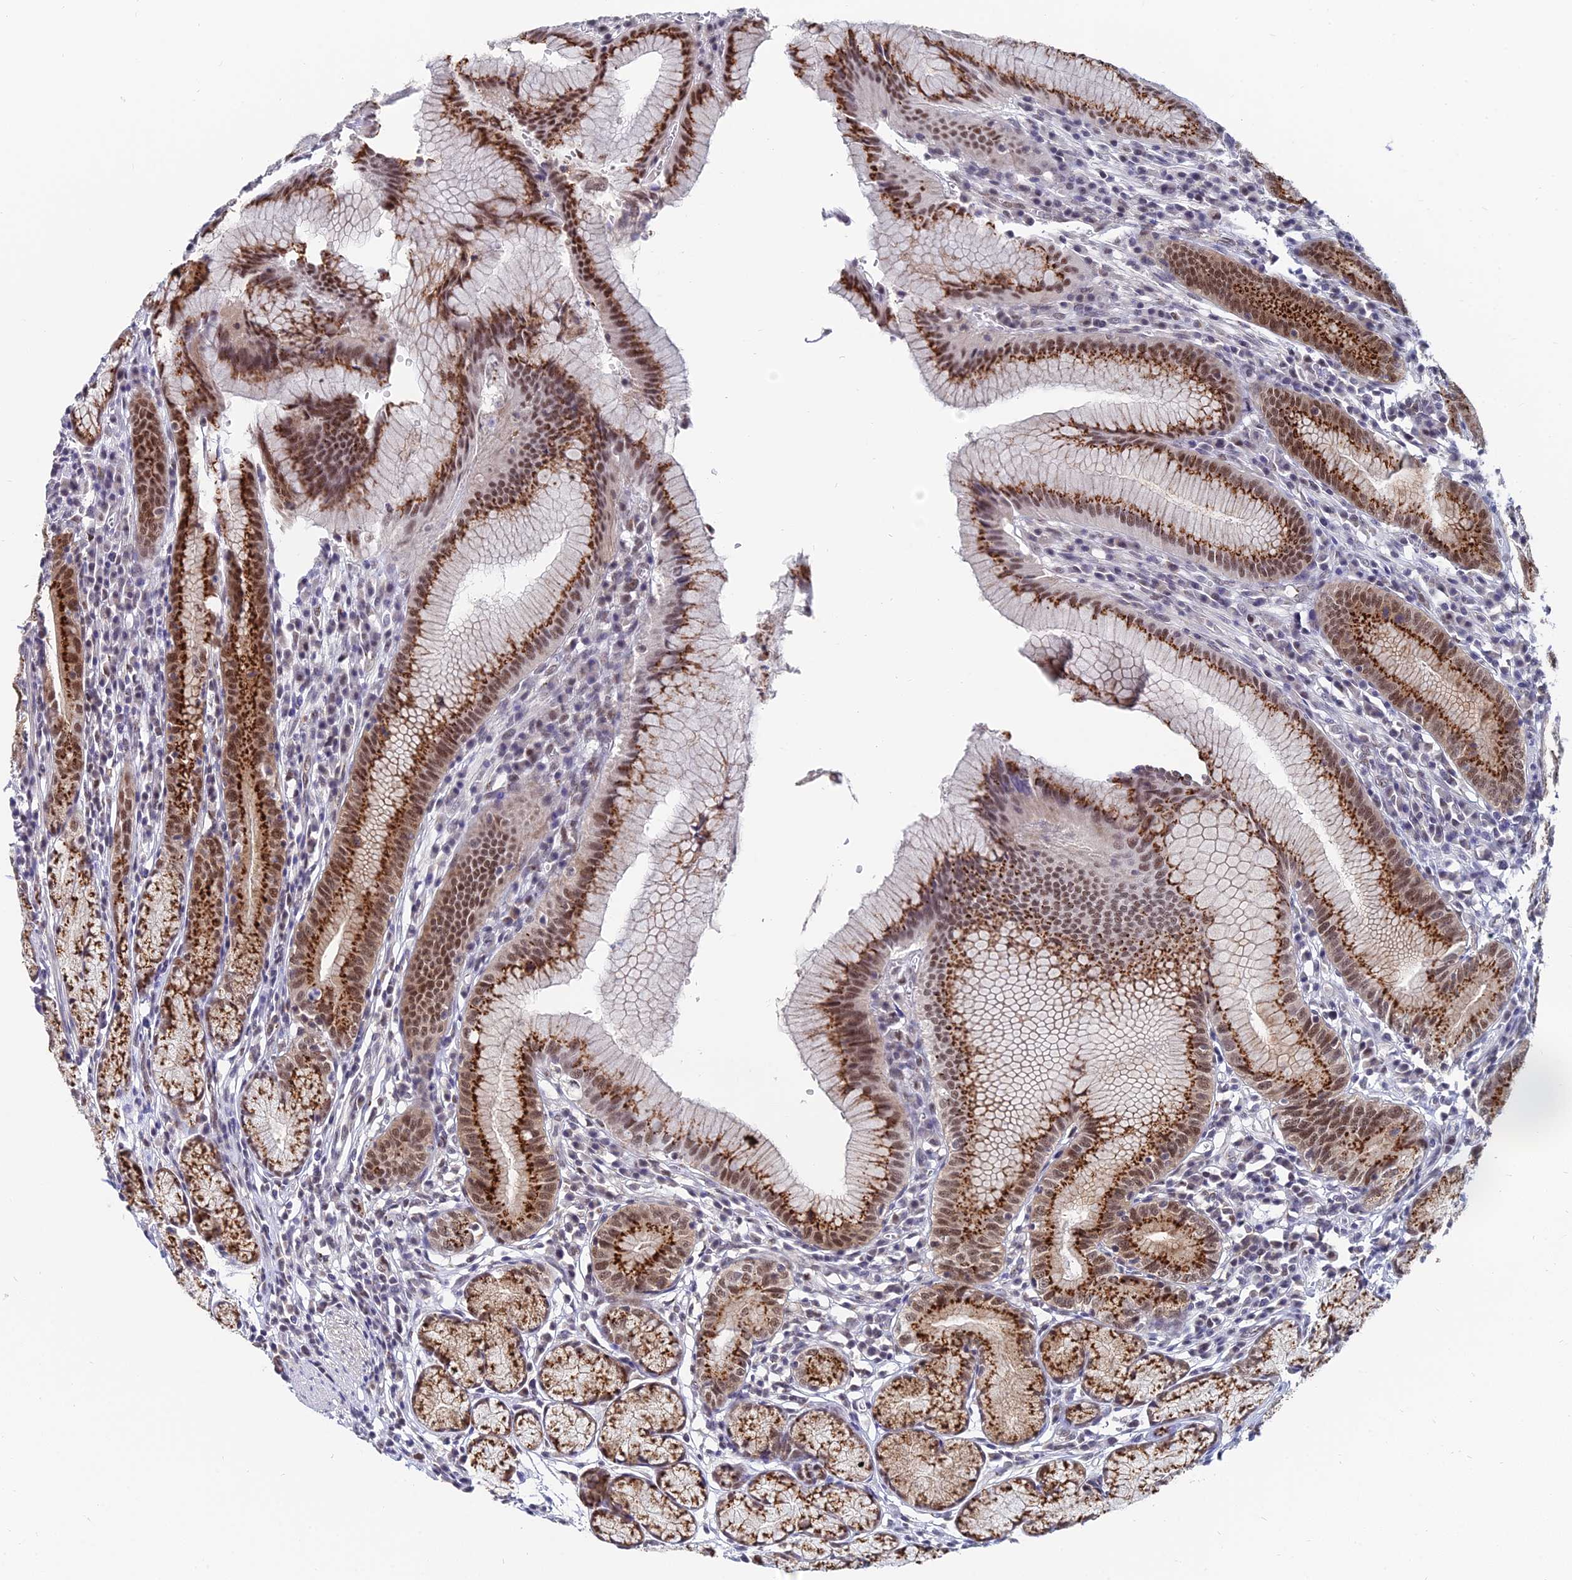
{"staining": {"intensity": "strong", "quantity": ">75%", "location": "cytoplasmic/membranous,nuclear"}, "tissue": "stomach", "cell_type": "Glandular cells", "image_type": "normal", "snomed": [{"axis": "morphology", "description": "Normal tissue, NOS"}, {"axis": "topography", "description": "Stomach"}], "caption": "Protein positivity by immunohistochemistry (IHC) reveals strong cytoplasmic/membranous,nuclear expression in approximately >75% of glandular cells in benign stomach.", "gene": "THOC3", "patient": {"sex": "male", "age": 55}}